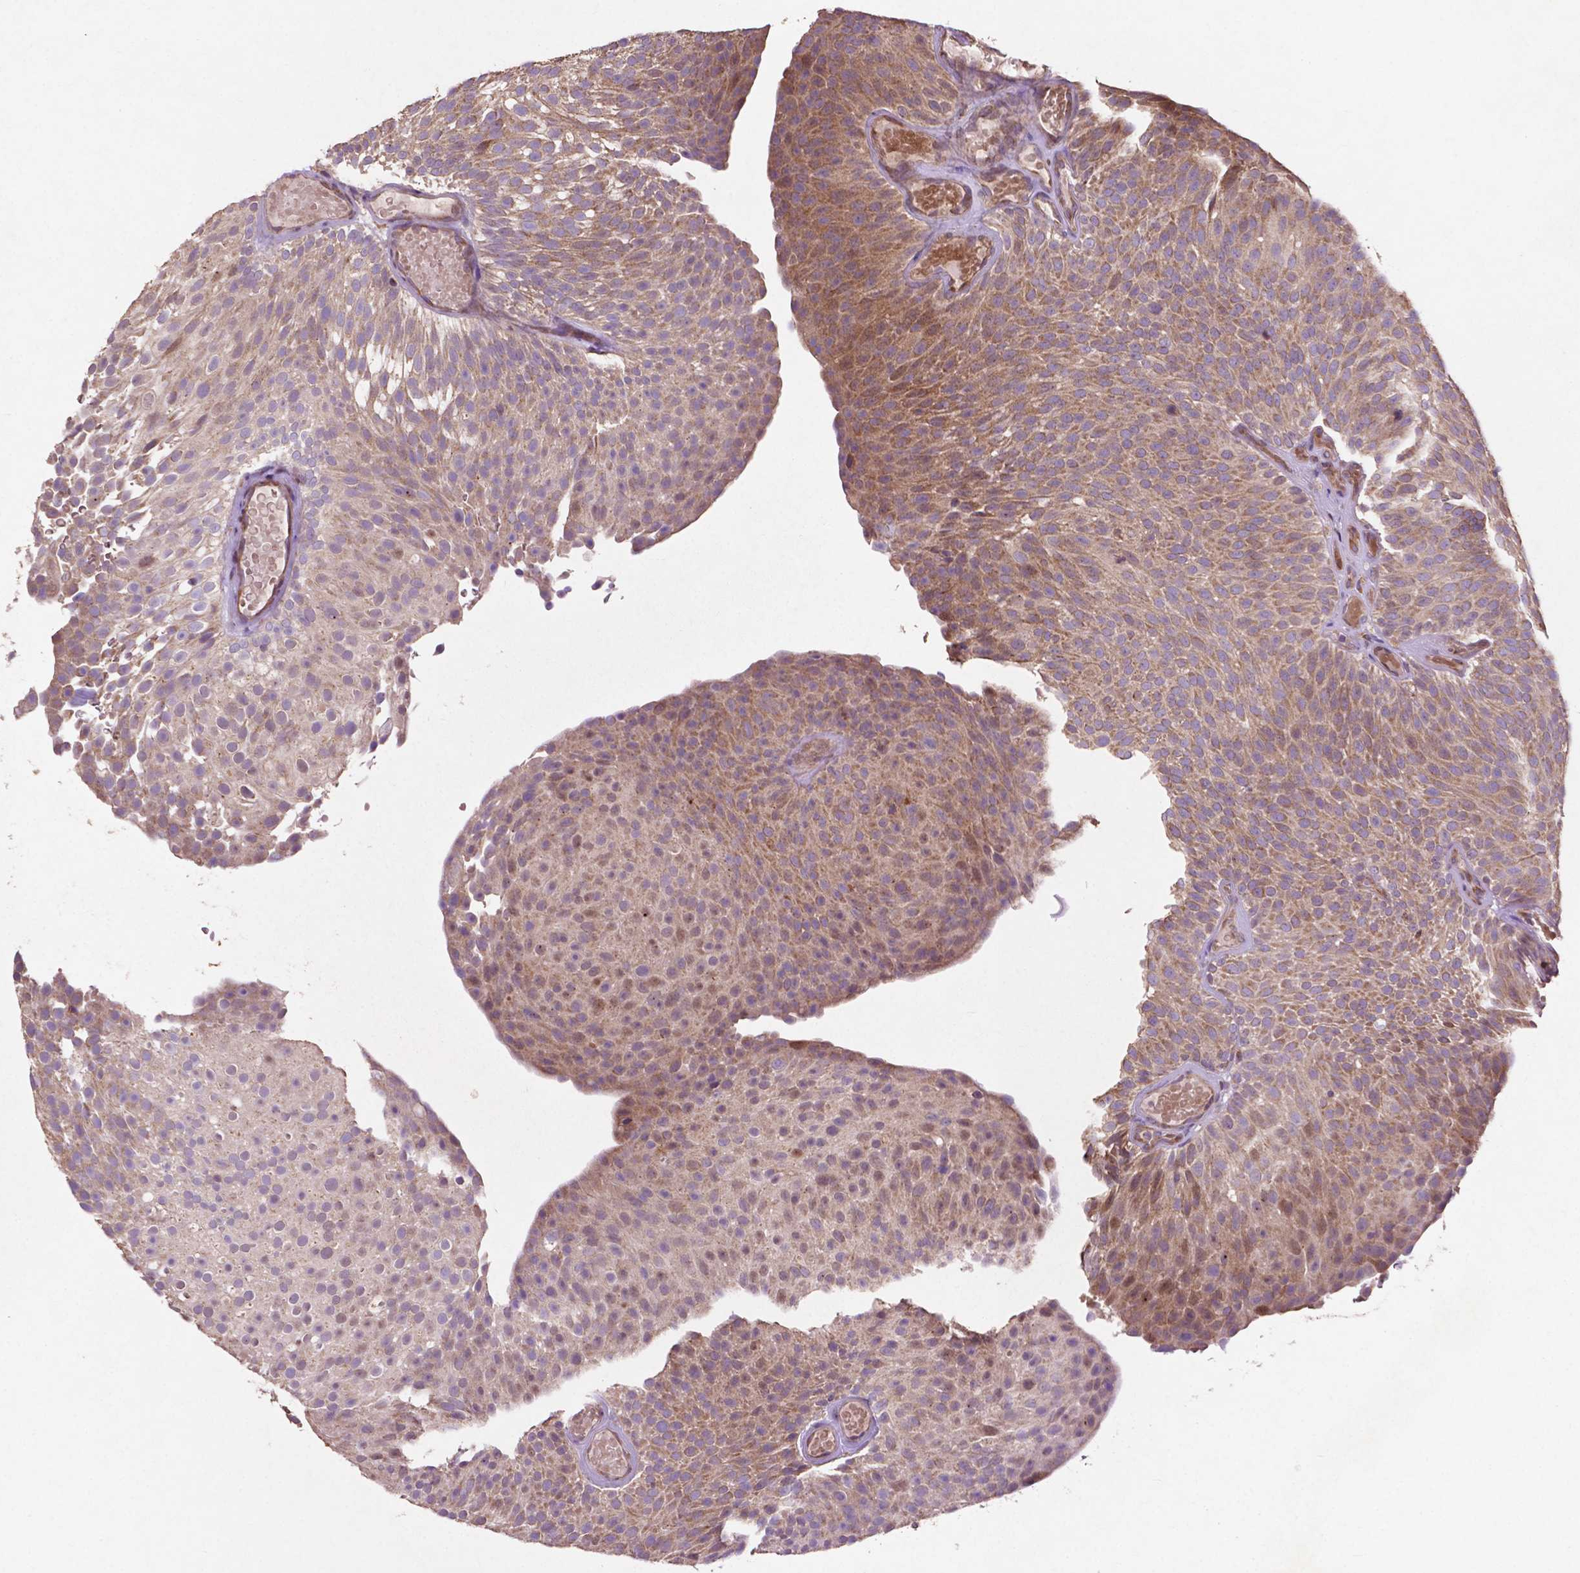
{"staining": {"intensity": "moderate", "quantity": "<25%", "location": "cytoplasmic/membranous"}, "tissue": "urothelial cancer", "cell_type": "Tumor cells", "image_type": "cancer", "snomed": [{"axis": "morphology", "description": "Urothelial carcinoma, Low grade"}, {"axis": "topography", "description": "Urinary bladder"}], "caption": "Brown immunohistochemical staining in urothelial carcinoma (low-grade) reveals moderate cytoplasmic/membranous positivity in approximately <25% of tumor cells.", "gene": "MBTPS1", "patient": {"sex": "male", "age": 78}}